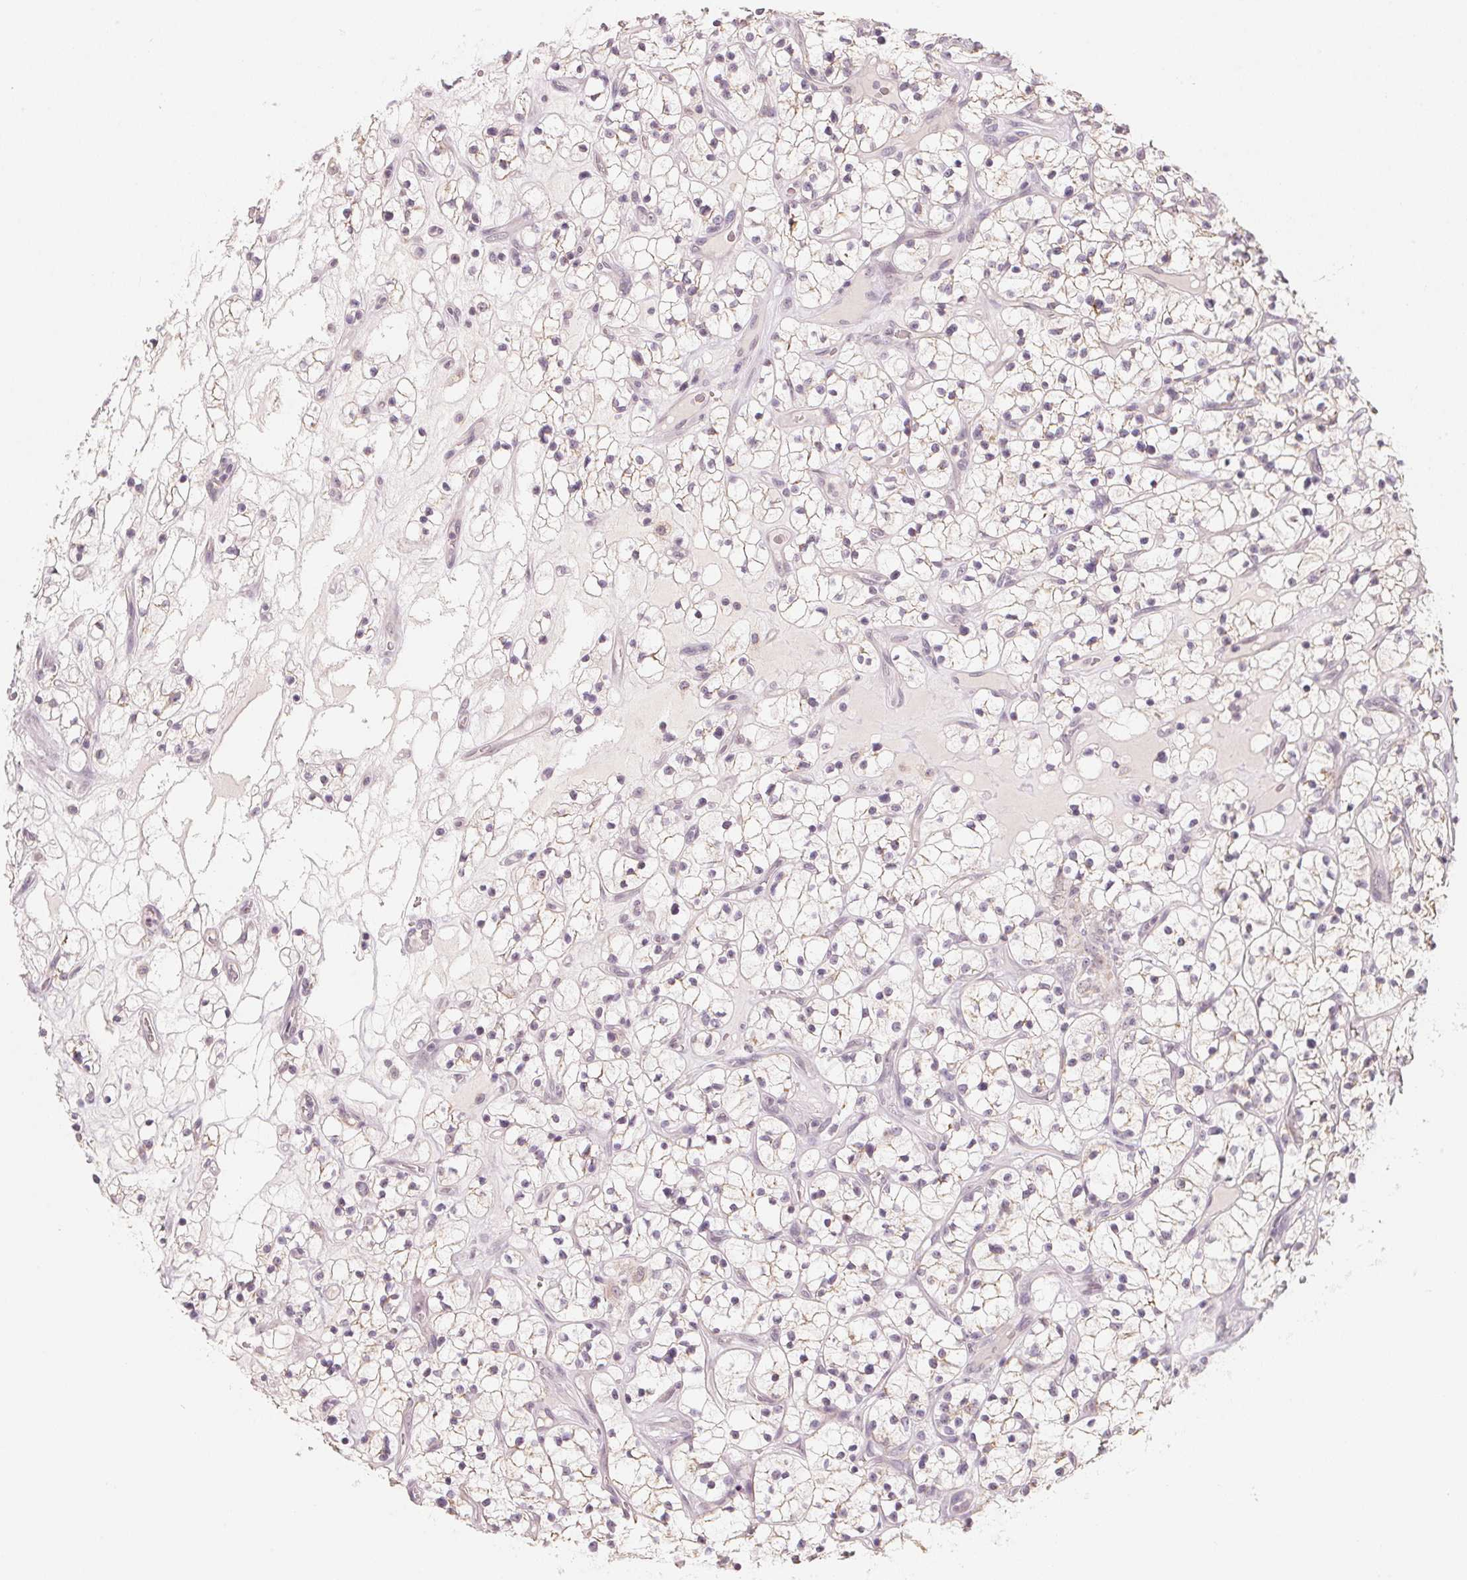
{"staining": {"intensity": "weak", "quantity": "25%-75%", "location": "cytoplasmic/membranous"}, "tissue": "renal cancer", "cell_type": "Tumor cells", "image_type": "cancer", "snomed": [{"axis": "morphology", "description": "Adenocarcinoma, NOS"}, {"axis": "topography", "description": "Kidney"}], "caption": "Renal cancer (adenocarcinoma) stained with a brown dye reveals weak cytoplasmic/membranous positive expression in approximately 25%-75% of tumor cells.", "gene": "ANKRD31", "patient": {"sex": "female", "age": 64}}